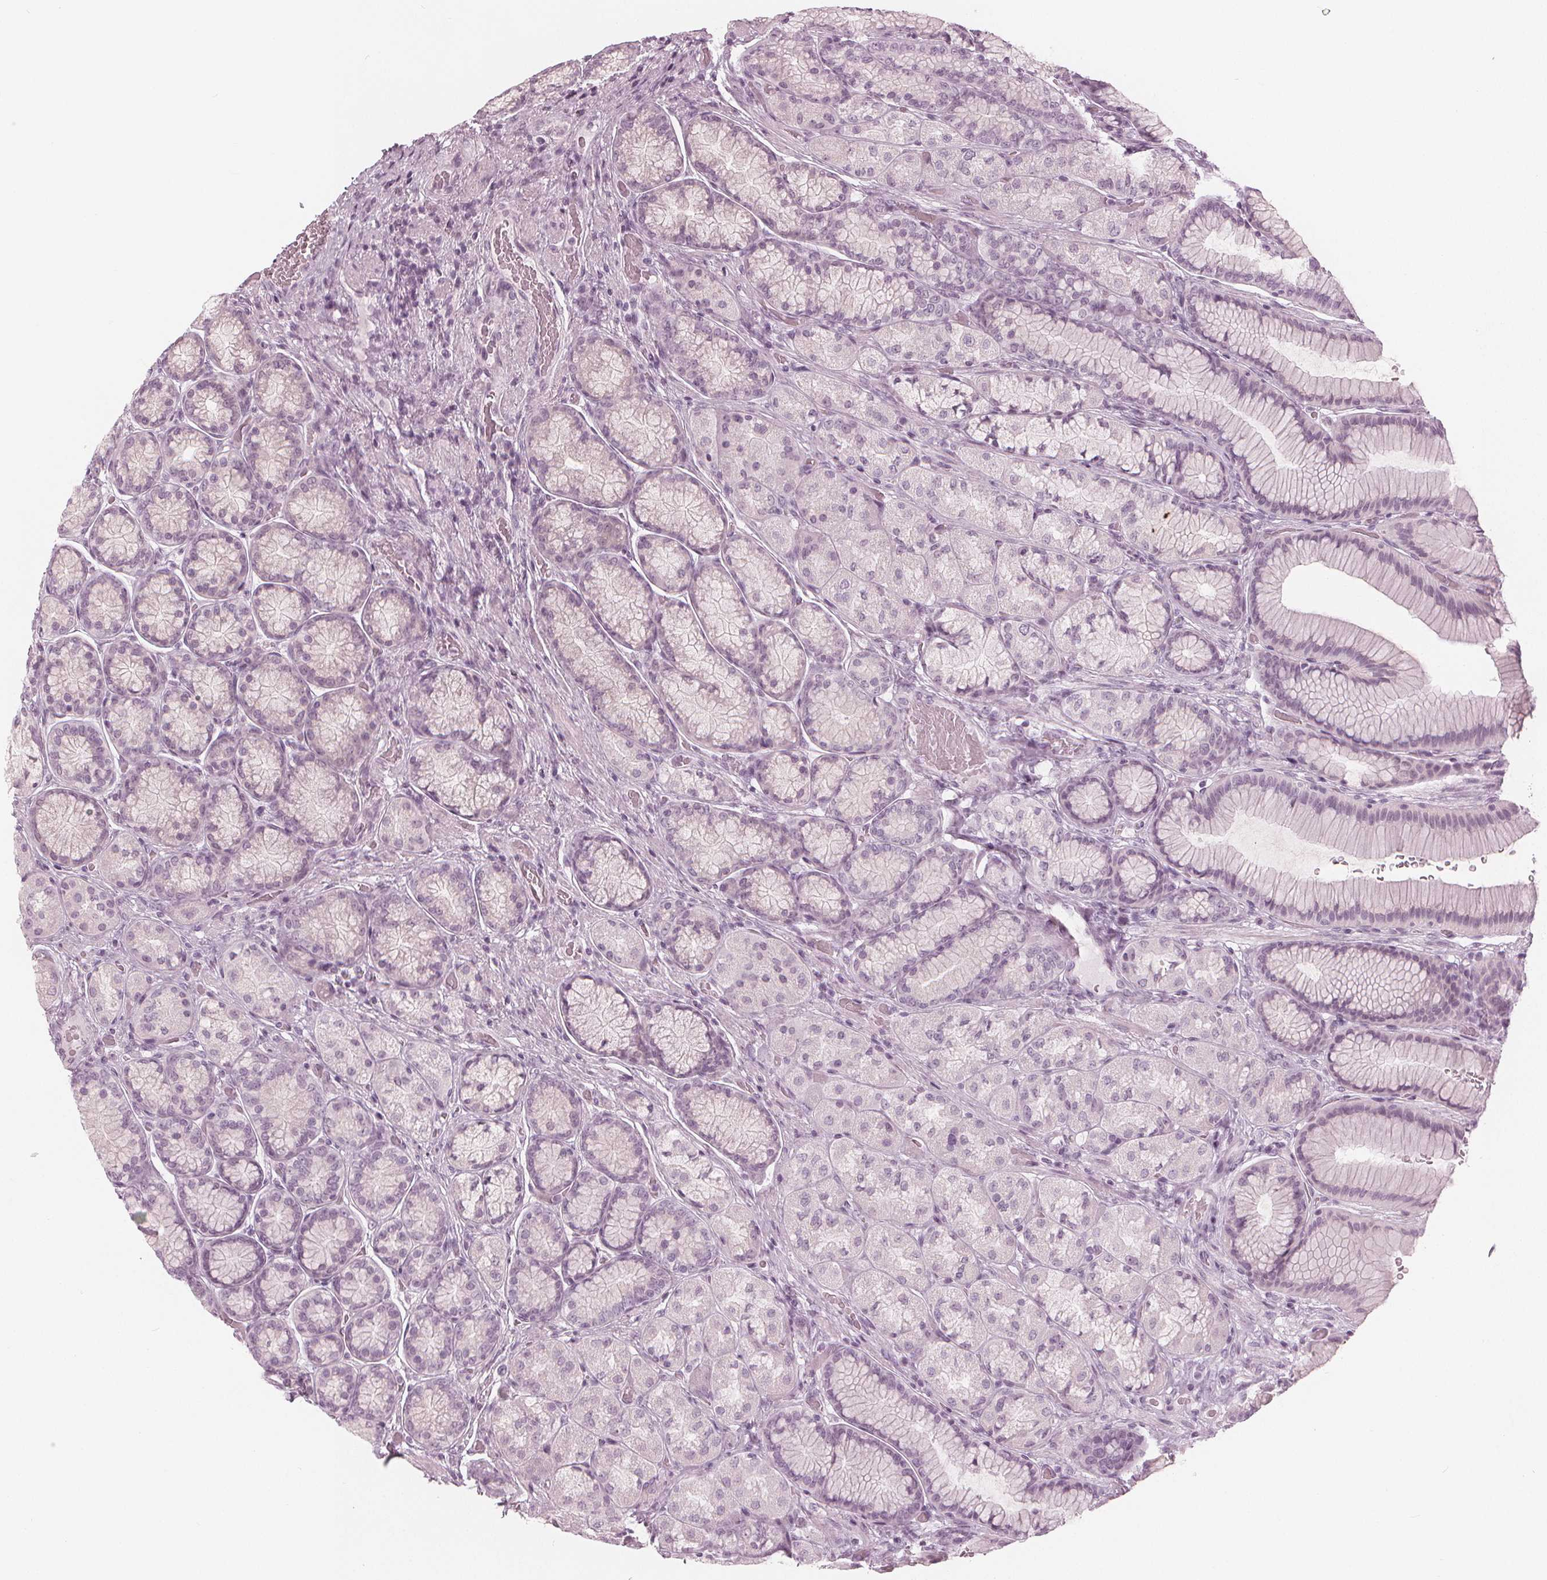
{"staining": {"intensity": "negative", "quantity": "none", "location": "none"}, "tissue": "stomach", "cell_type": "Glandular cells", "image_type": "normal", "snomed": [{"axis": "morphology", "description": "Normal tissue, NOS"}, {"axis": "morphology", "description": "Adenocarcinoma, NOS"}, {"axis": "morphology", "description": "Adenocarcinoma, High grade"}, {"axis": "topography", "description": "Stomach, upper"}, {"axis": "topography", "description": "Stomach"}], "caption": "Immunohistochemistry (IHC) histopathology image of unremarkable stomach stained for a protein (brown), which displays no staining in glandular cells.", "gene": "PAEP", "patient": {"sex": "female", "age": 65}}